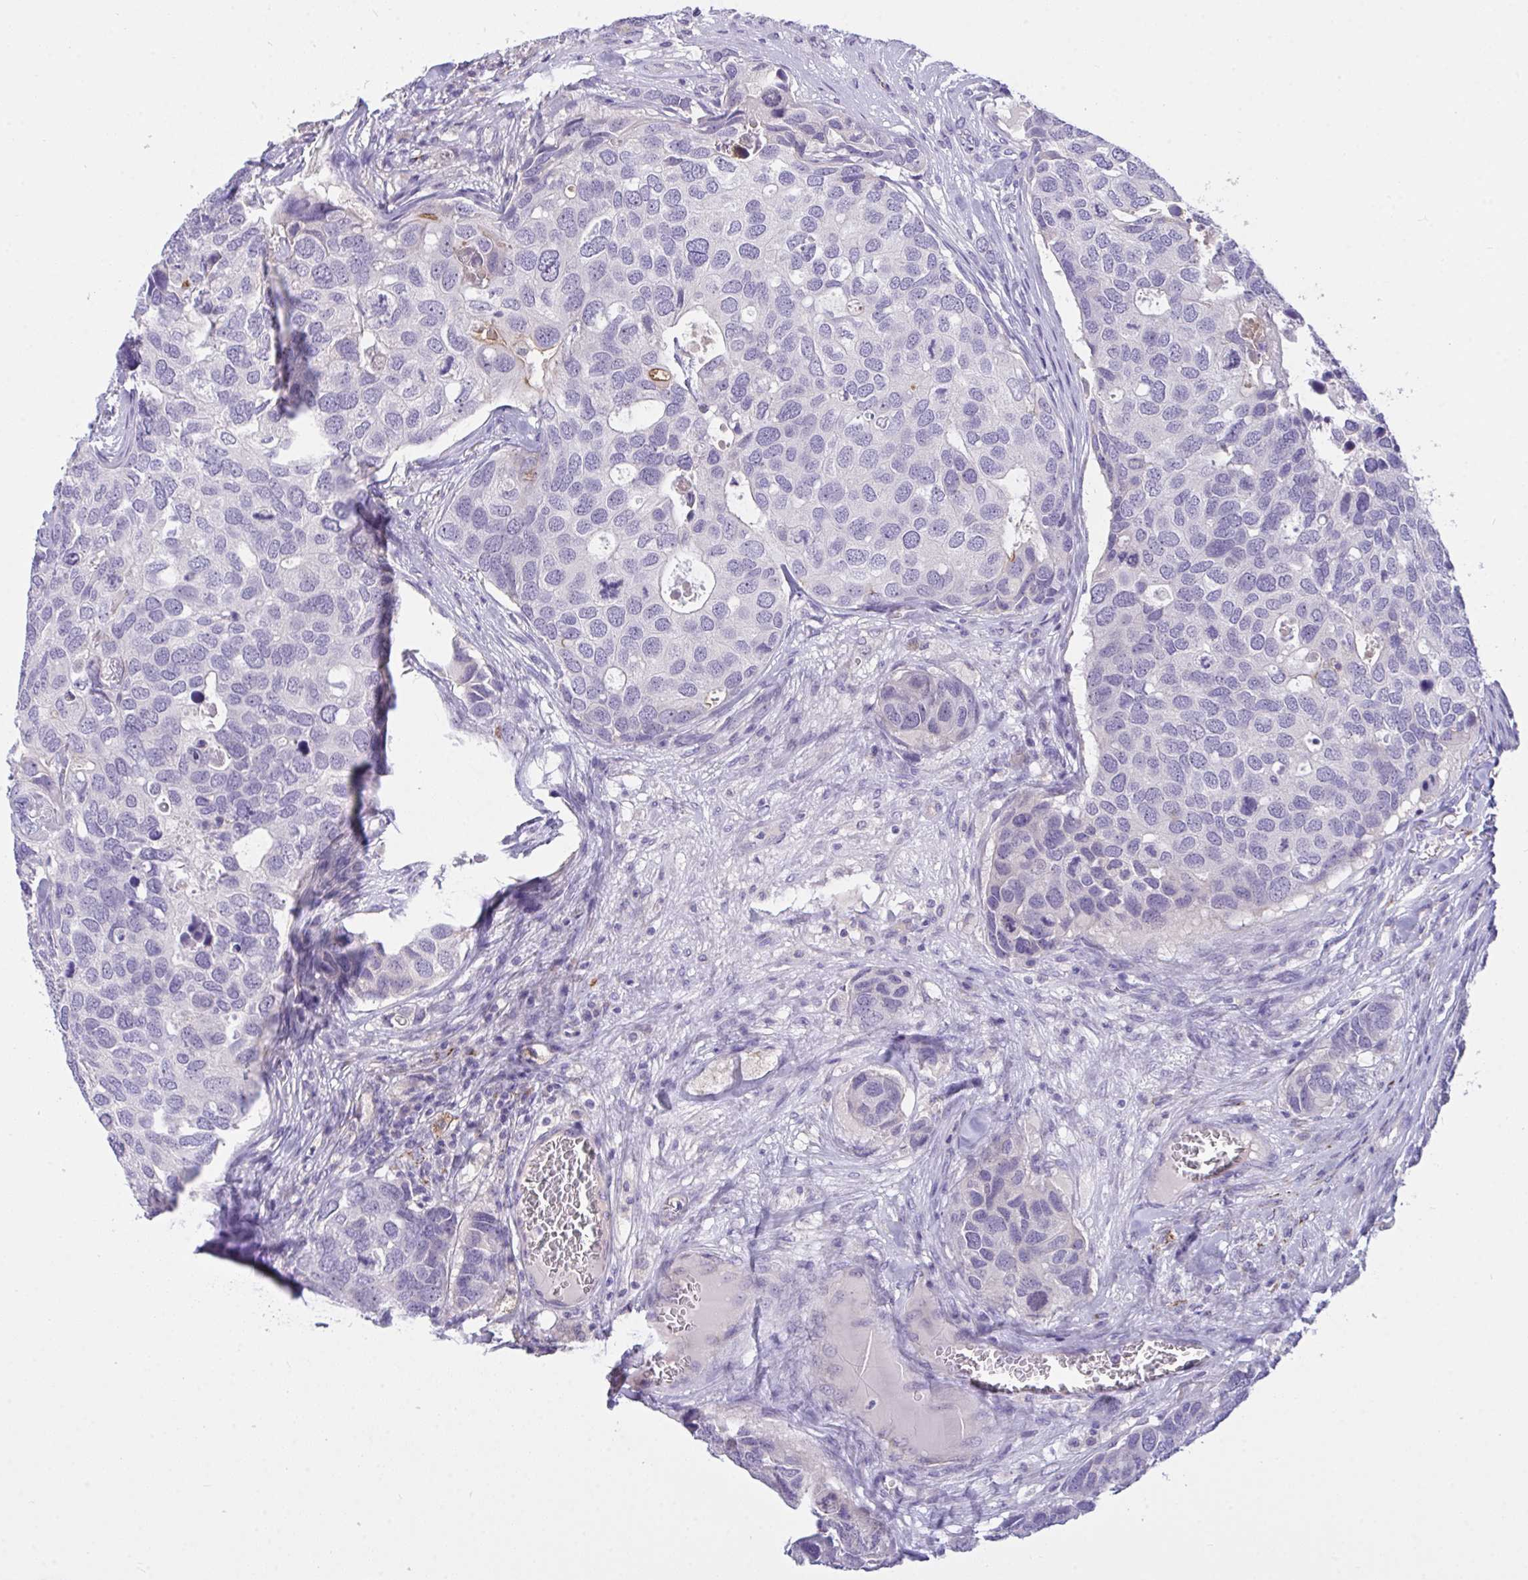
{"staining": {"intensity": "negative", "quantity": "none", "location": "none"}, "tissue": "breast cancer", "cell_type": "Tumor cells", "image_type": "cancer", "snomed": [{"axis": "morphology", "description": "Duct carcinoma"}, {"axis": "topography", "description": "Breast"}], "caption": "Micrograph shows no protein expression in tumor cells of breast cancer (intraductal carcinoma) tissue. (DAB (3,3'-diaminobenzidine) immunohistochemistry with hematoxylin counter stain).", "gene": "SEMA6B", "patient": {"sex": "female", "age": 83}}